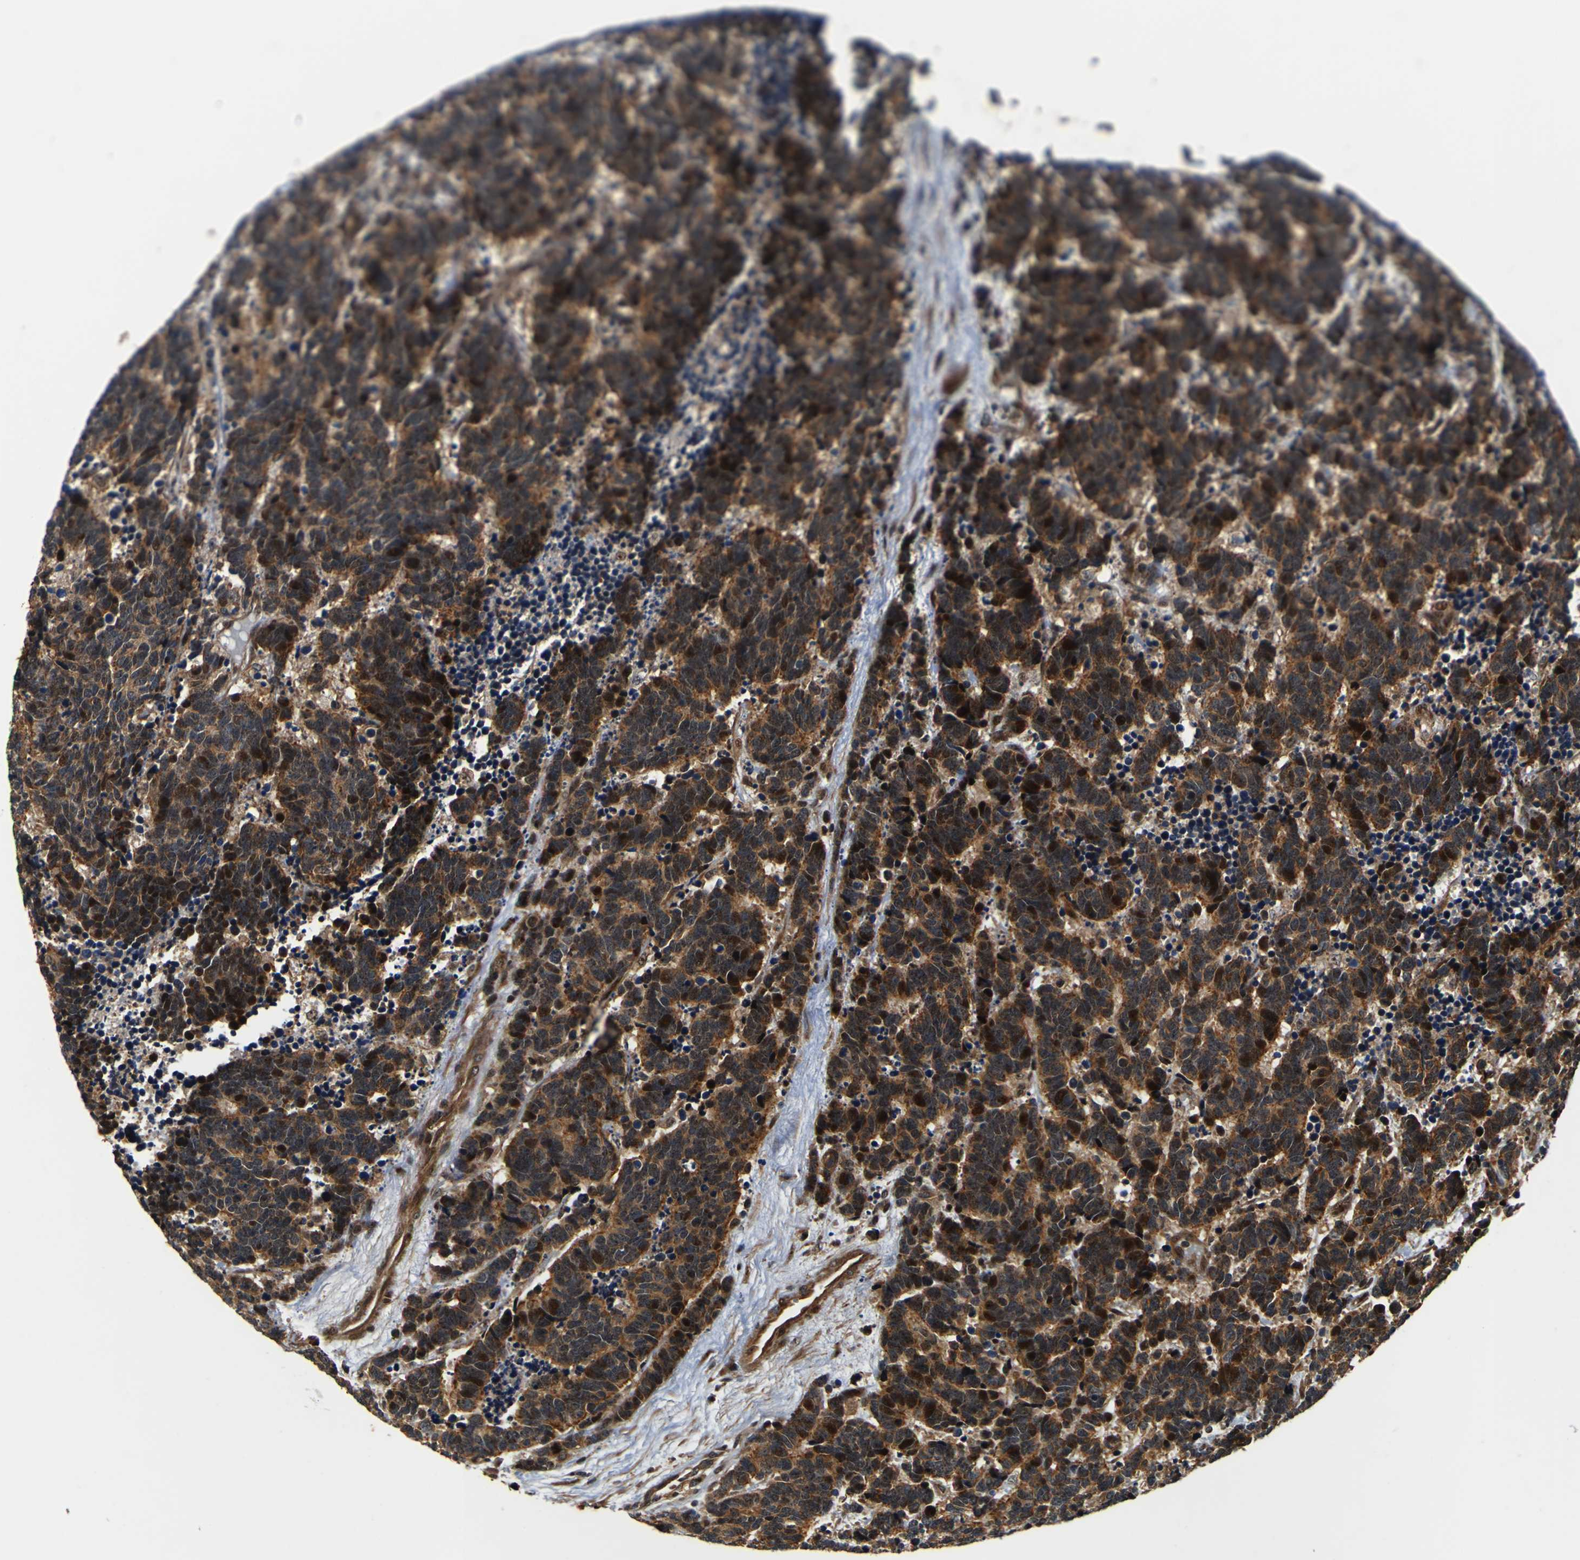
{"staining": {"intensity": "moderate", "quantity": ">75%", "location": "cytoplasmic/membranous,nuclear"}, "tissue": "carcinoid", "cell_type": "Tumor cells", "image_type": "cancer", "snomed": [{"axis": "morphology", "description": "Carcinoma, NOS"}, {"axis": "morphology", "description": "Carcinoid, malignant, NOS"}, {"axis": "topography", "description": "Urinary bladder"}], "caption": "Carcinoma stained for a protein (brown) demonstrates moderate cytoplasmic/membranous and nuclear positive expression in about >75% of tumor cells.", "gene": "LRP4", "patient": {"sex": "male", "age": 57}}